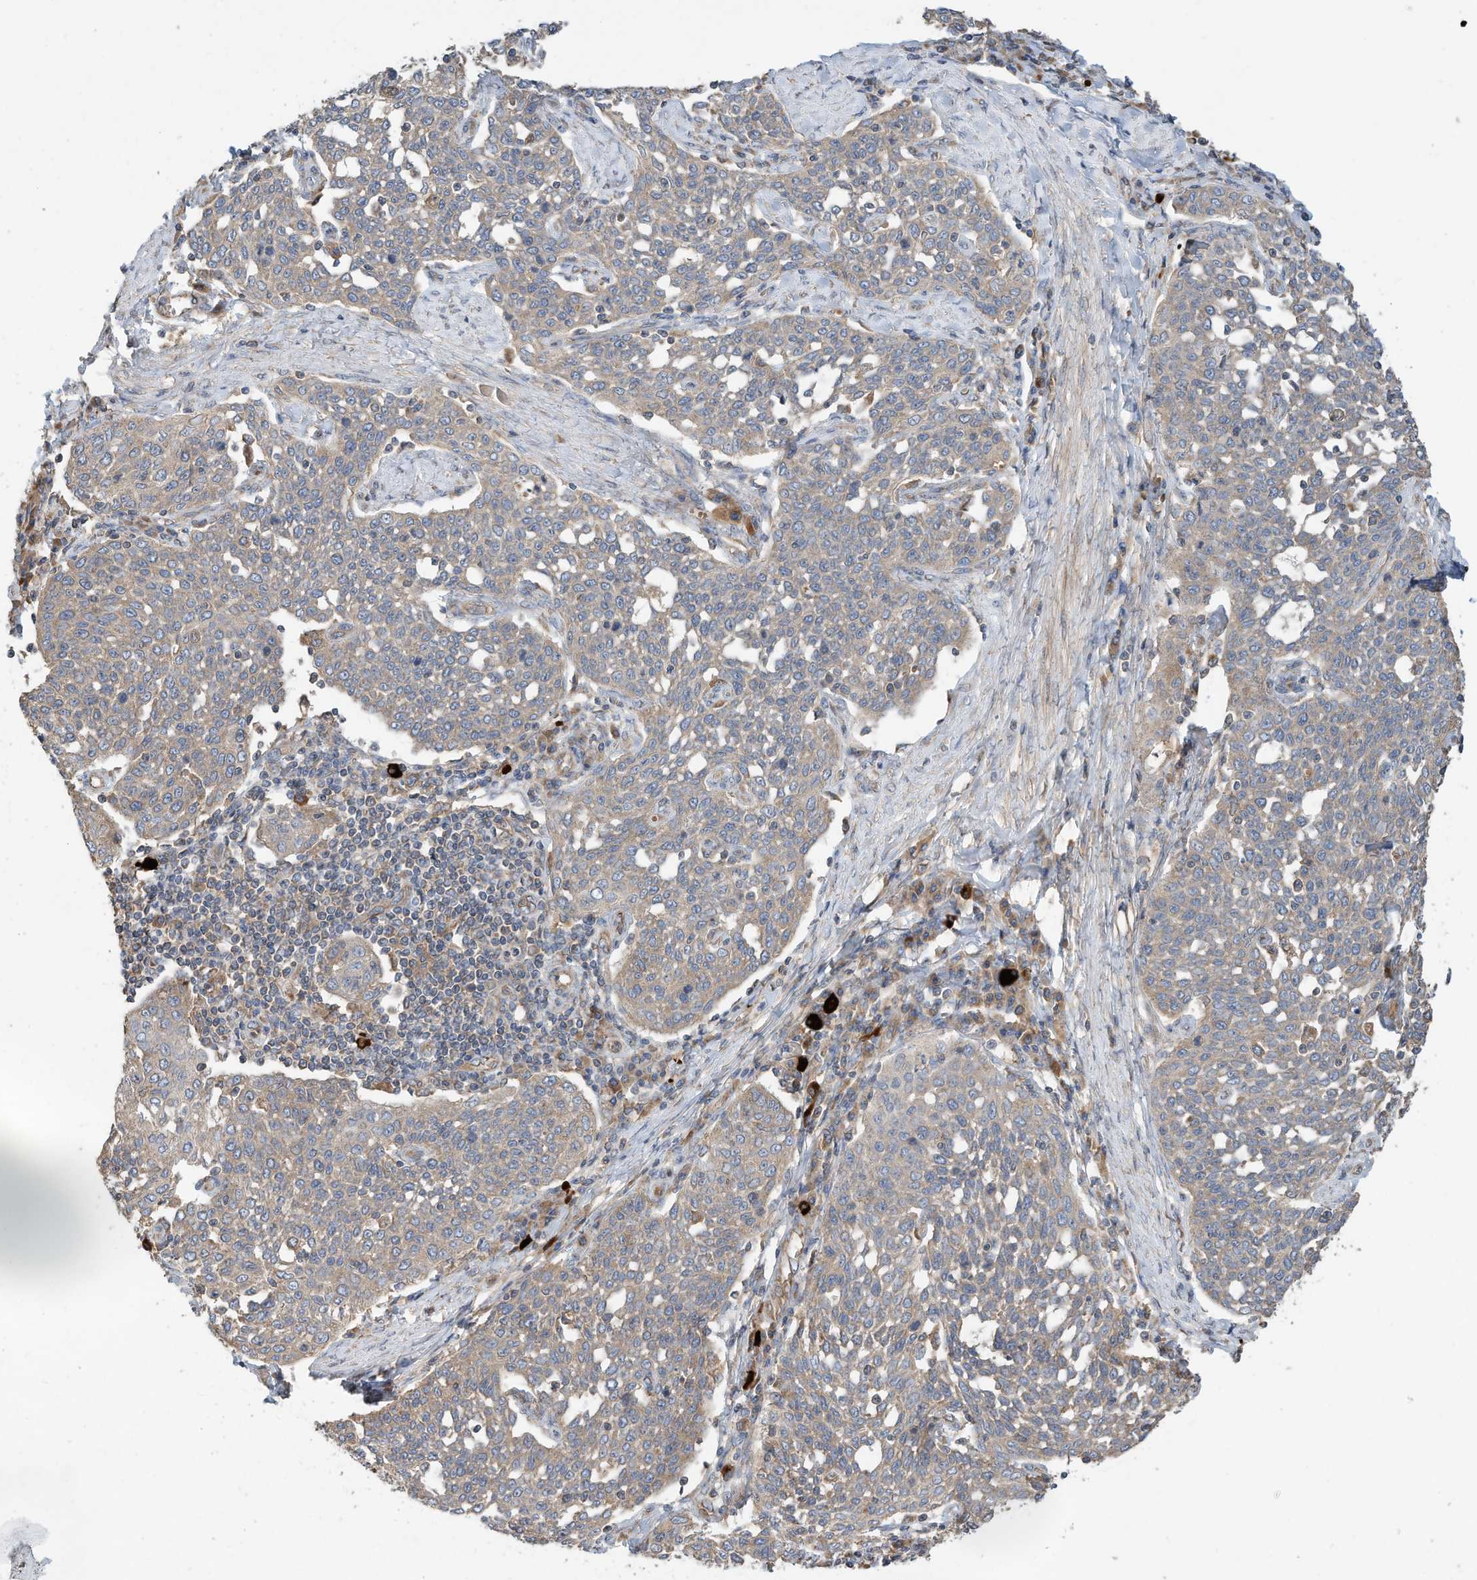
{"staining": {"intensity": "weak", "quantity": ">75%", "location": "cytoplasmic/membranous"}, "tissue": "cervical cancer", "cell_type": "Tumor cells", "image_type": "cancer", "snomed": [{"axis": "morphology", "description": "Squamous cell carcinoma, NOS"}, {"axis": "topography", "description": "Cervix"}], "caption": "Brown immunohistochemical staining in cervical cancer exhibits weak cytoplasmic/membranous positivity in about >75% of tumor cells. The staining was performed using DAB (3,3'-diaminobenzidine), with brown indicating positive protein expression. Nuclei are stained blue with hematoxylin.", "gene": "CPAMD8", "patient": {"sex": "female", "age": 34}}